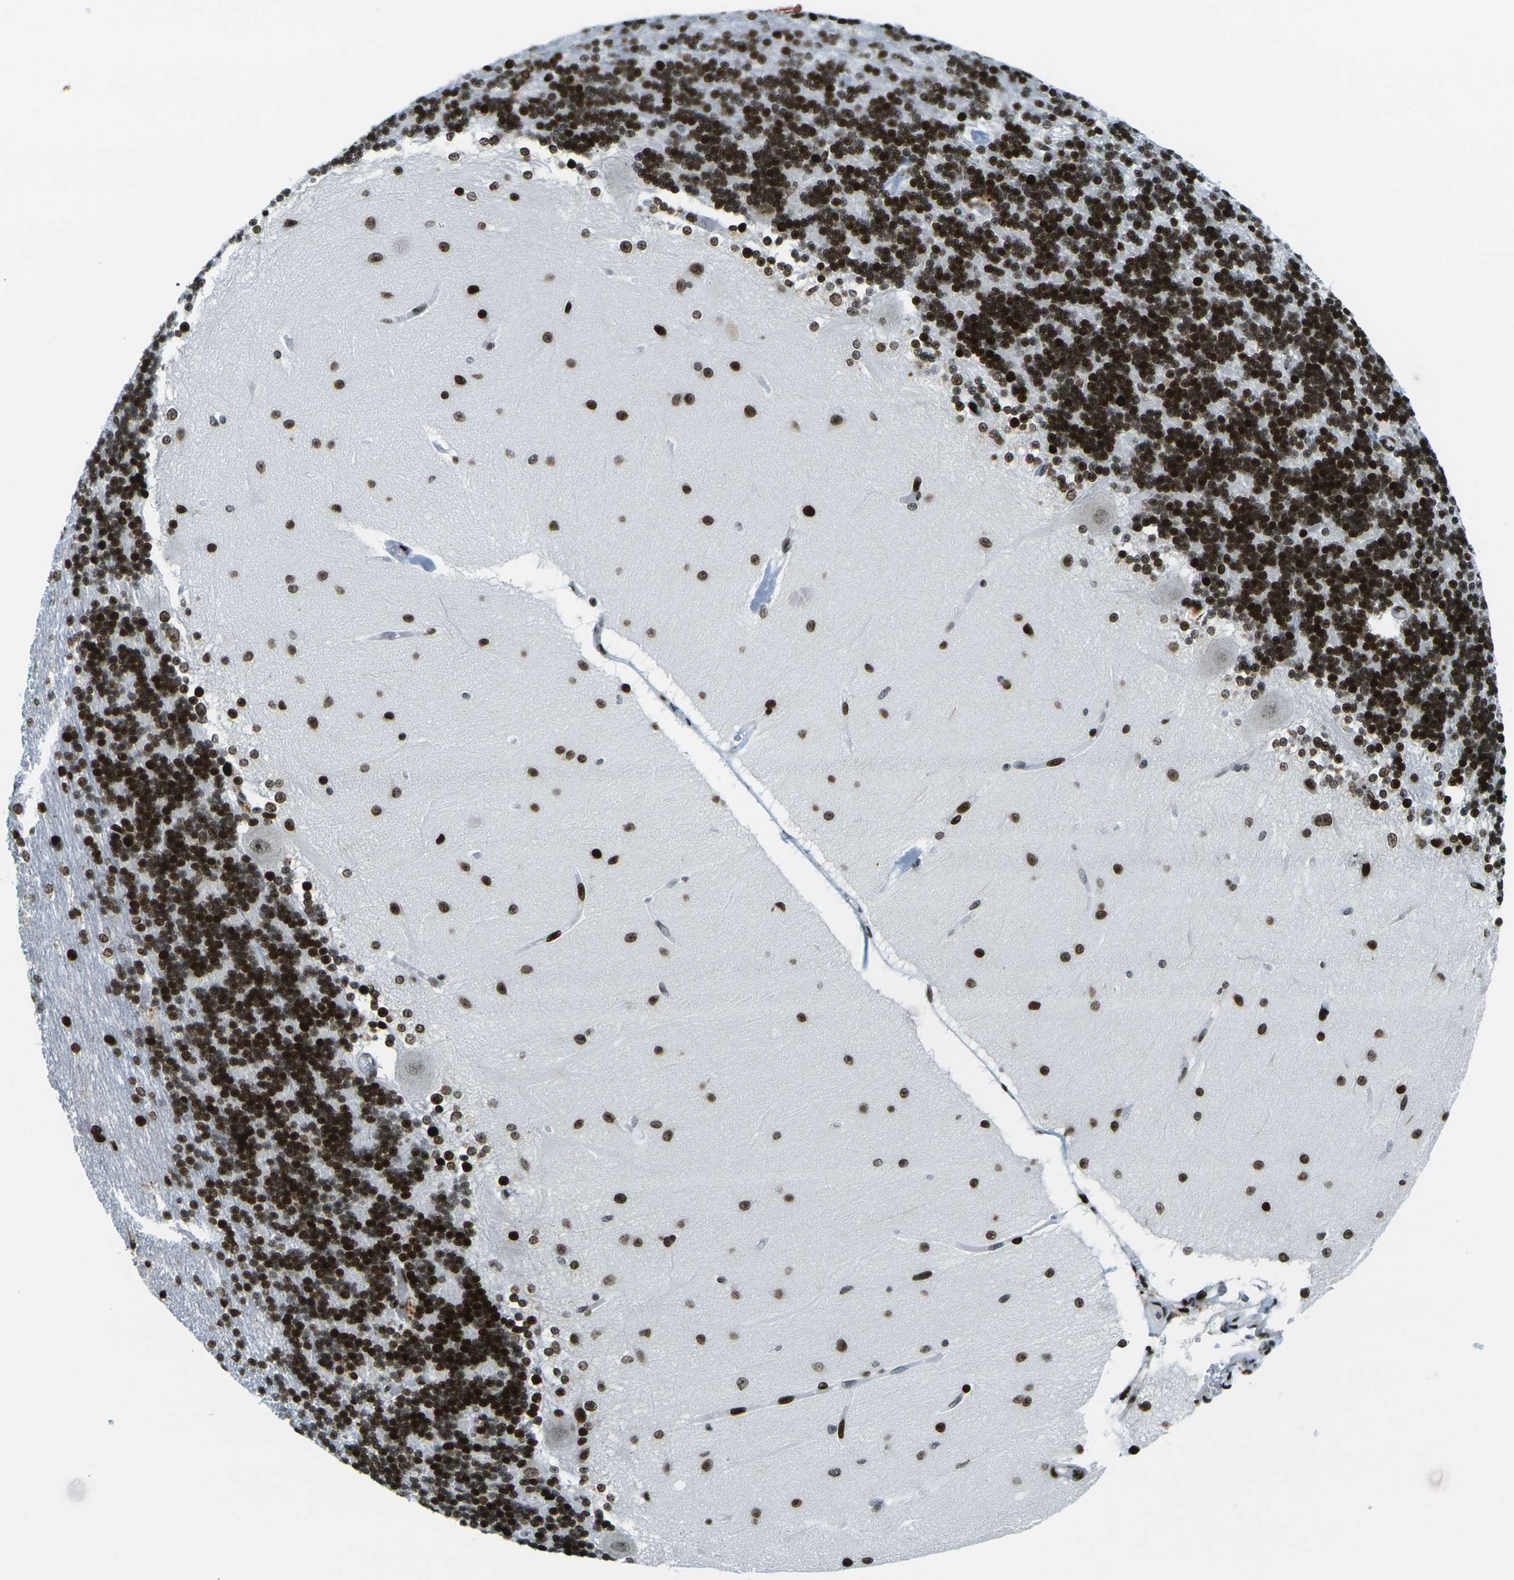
{"staining": {"intensity": "strong", "quantity": ">75%", "location": "nuclear"}, "tissue": "cerebellum", "cell_type": "Cells in granular layer", "image_type": "normal", "snomed": [{"axis": "morphology", "description": "Normal tissue, NOS"}, {"axis": "topography", "description": "Cerebellum"}], "caption": "This micrograph reveals immunohistochemistry staining of unremarkable cerebellum, with high strong nuclear expression in about >75% of cells in granular layer.", "gene": "H3", "patient": {"sex": "female", "age": 54}}